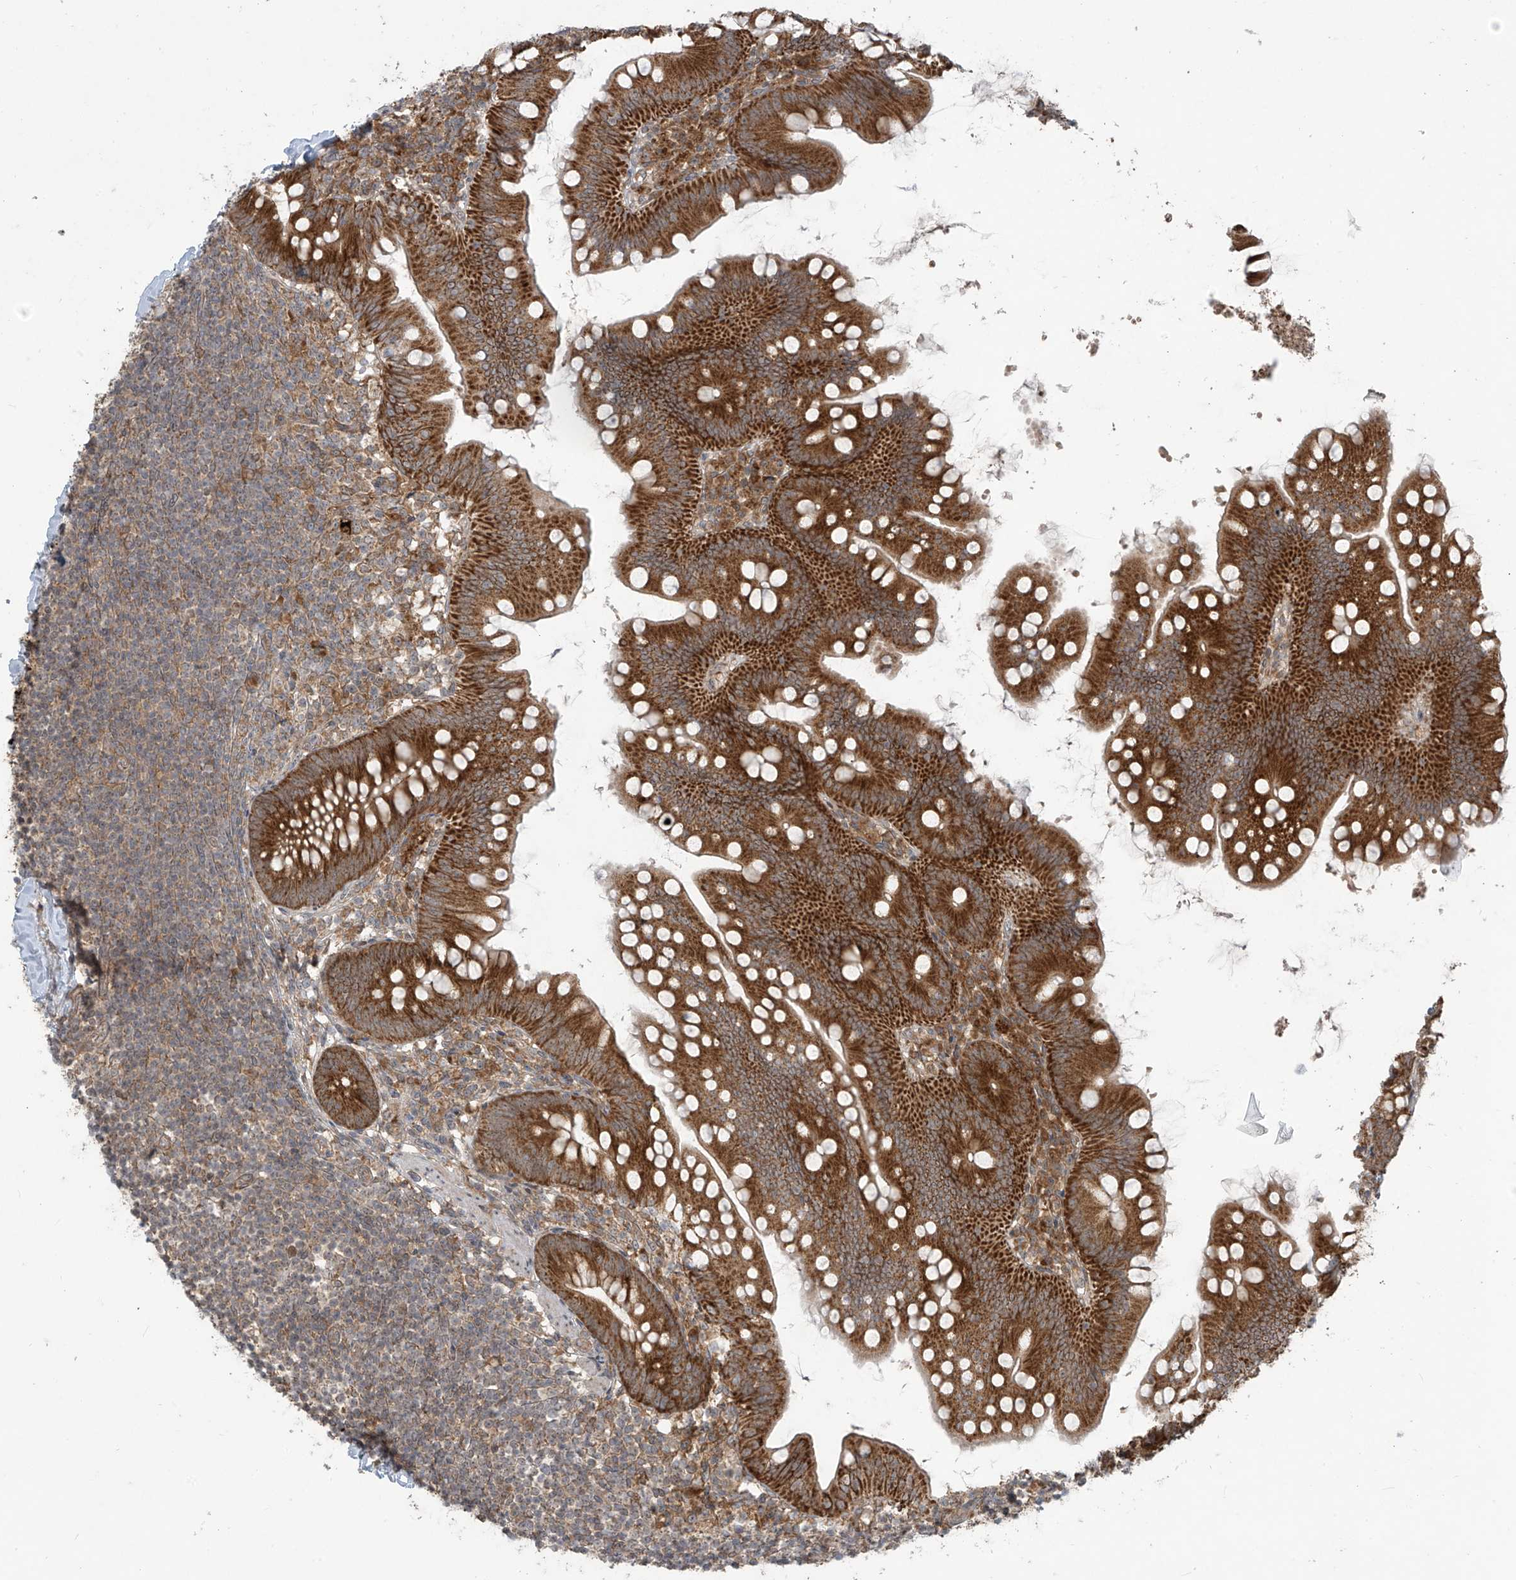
{"staining": {"intensity": "strong", "quantity": ">75%", "location": "cytoplasmic/membranous"}, "tissue": "appendix", "cell_type": "Glandular cells", "image_type": "normal", "snomed": [{"axis": "morphology", "description": "Normal tissue, NOS"}, {"axis": "topography", "description": "Appendix"}], "caption": "Immunohistochemical staining of unremarkable appendix demonstrates >75% levels of strong cytoplasmic/membranous protein positivity in approximately >75% of glandular cells.", "gene": "KATNIP", "patient": {"sex": "female", "age": 62}}